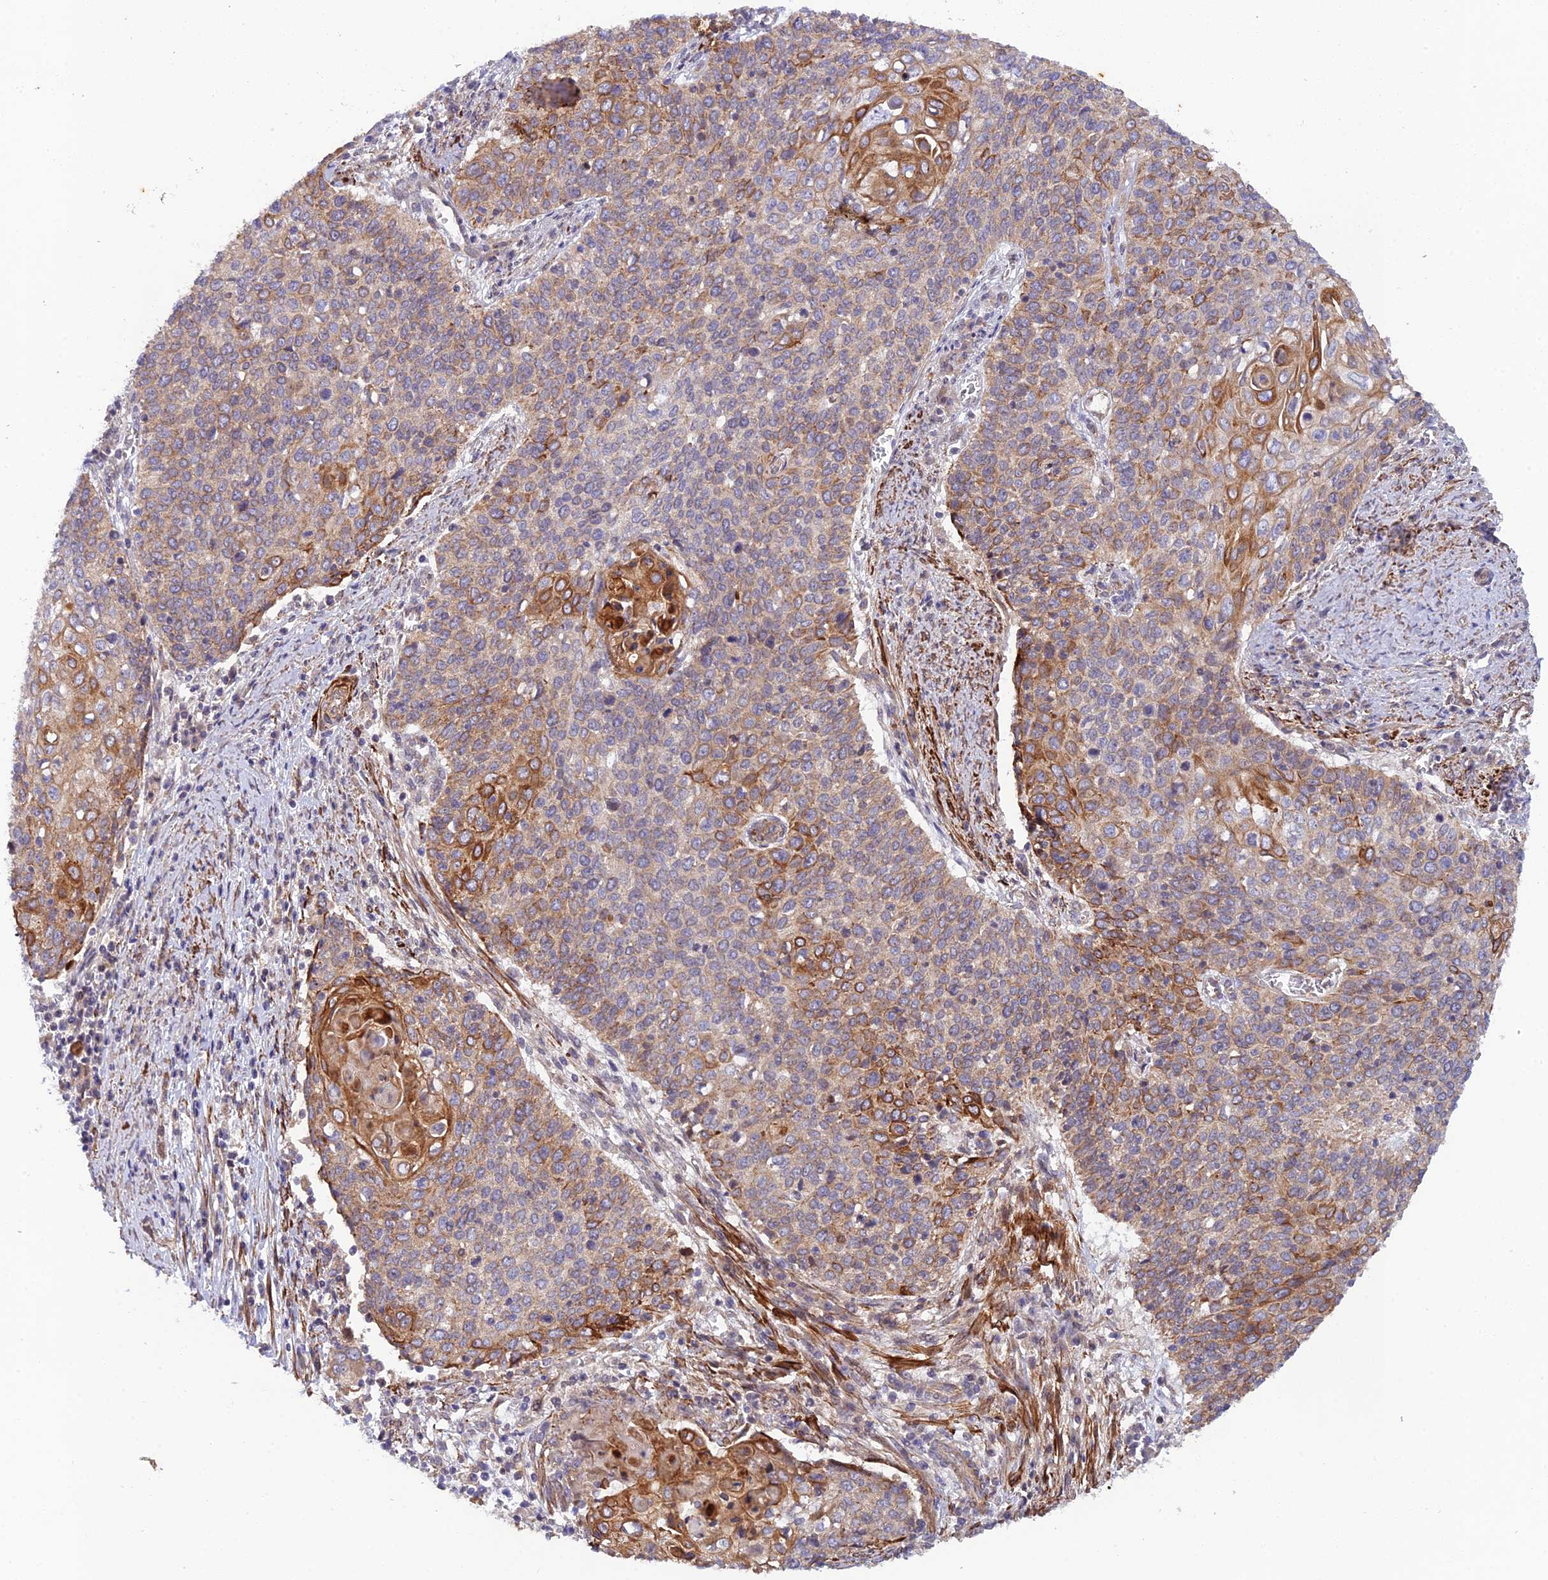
{"staining": {"intensity": "moderate", "quantity": "25%-75%", "location": "cytoplasmic/membranous"}, "tissue": "cervical cancer", "cell_type": "Tumor cells", "image_type": "cancer", "snomed": [{"axis": "morphology", "description": "Squamous cell carcinoma, NOS"}, {"axis": "topography", "description": "Cervix"}], "caption": "This is a histology image of immunohistochemistry (IHC) staining of cervical squamous cell carcinoma, which shows moderate staining in the cytoplasmic/membranous of tumor cells.", "gene": "RALGAPA2", "patient": {"sex": "female", "age": 39}}